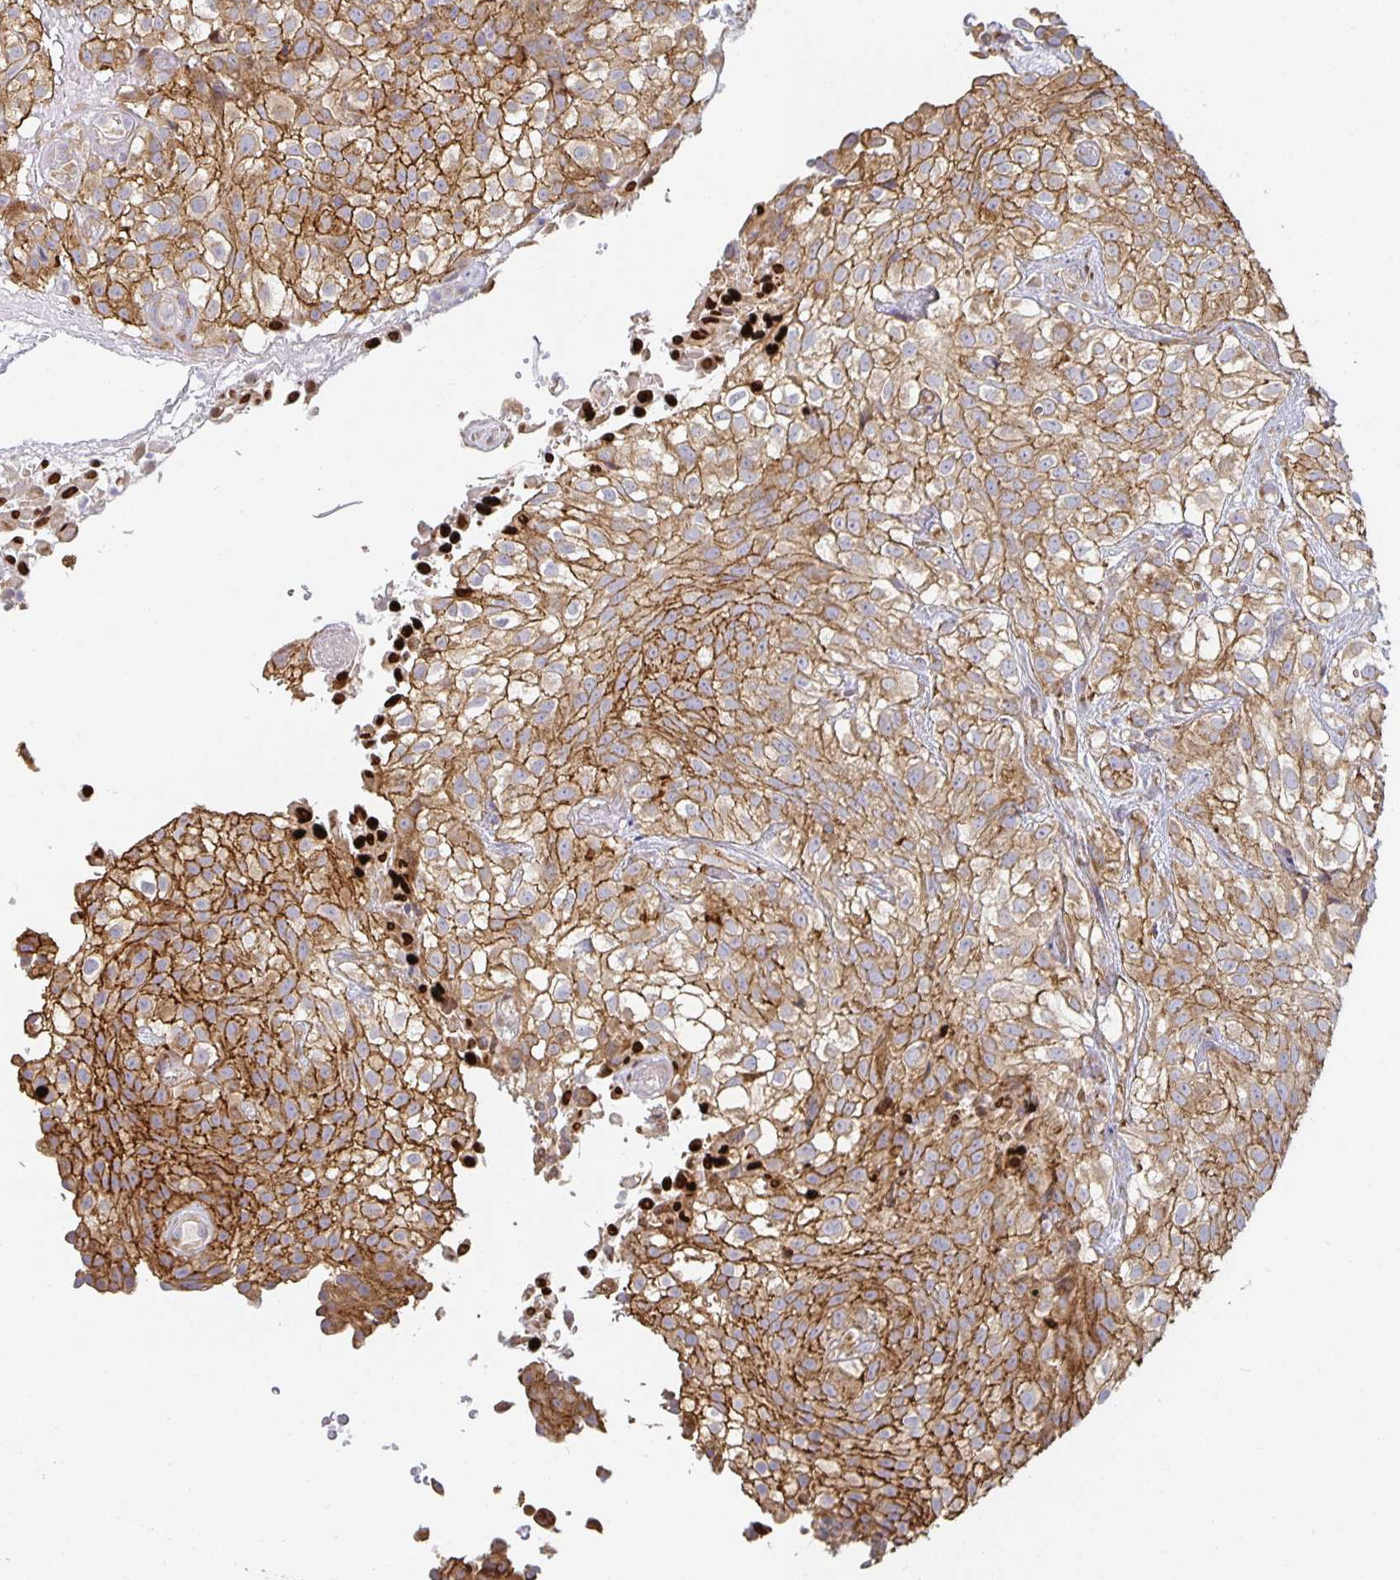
{"staining": {"intensity": "moderate", "quantity": ">75%", "location": "cytoplasmic/membranous"}, "tissue": "urothelial cancer", "cell_type": "Tumor cells", "image_type": "cancer", "snomed": [{"axis": "morphology", "description": "Urothelial carcinoma, High grade"}, {"axis": "topography", "description": "Urinary bladder"}], "caption": "High-power microscopy captured an IHC photomicrograph of urothelial carcinoma (high-grade), revealing moderate cytoplasmic/membranous staining in approximately >75% of tumor cells.", "gene": "NOMO1", "patient": {"sex": "male", "age": 56}}